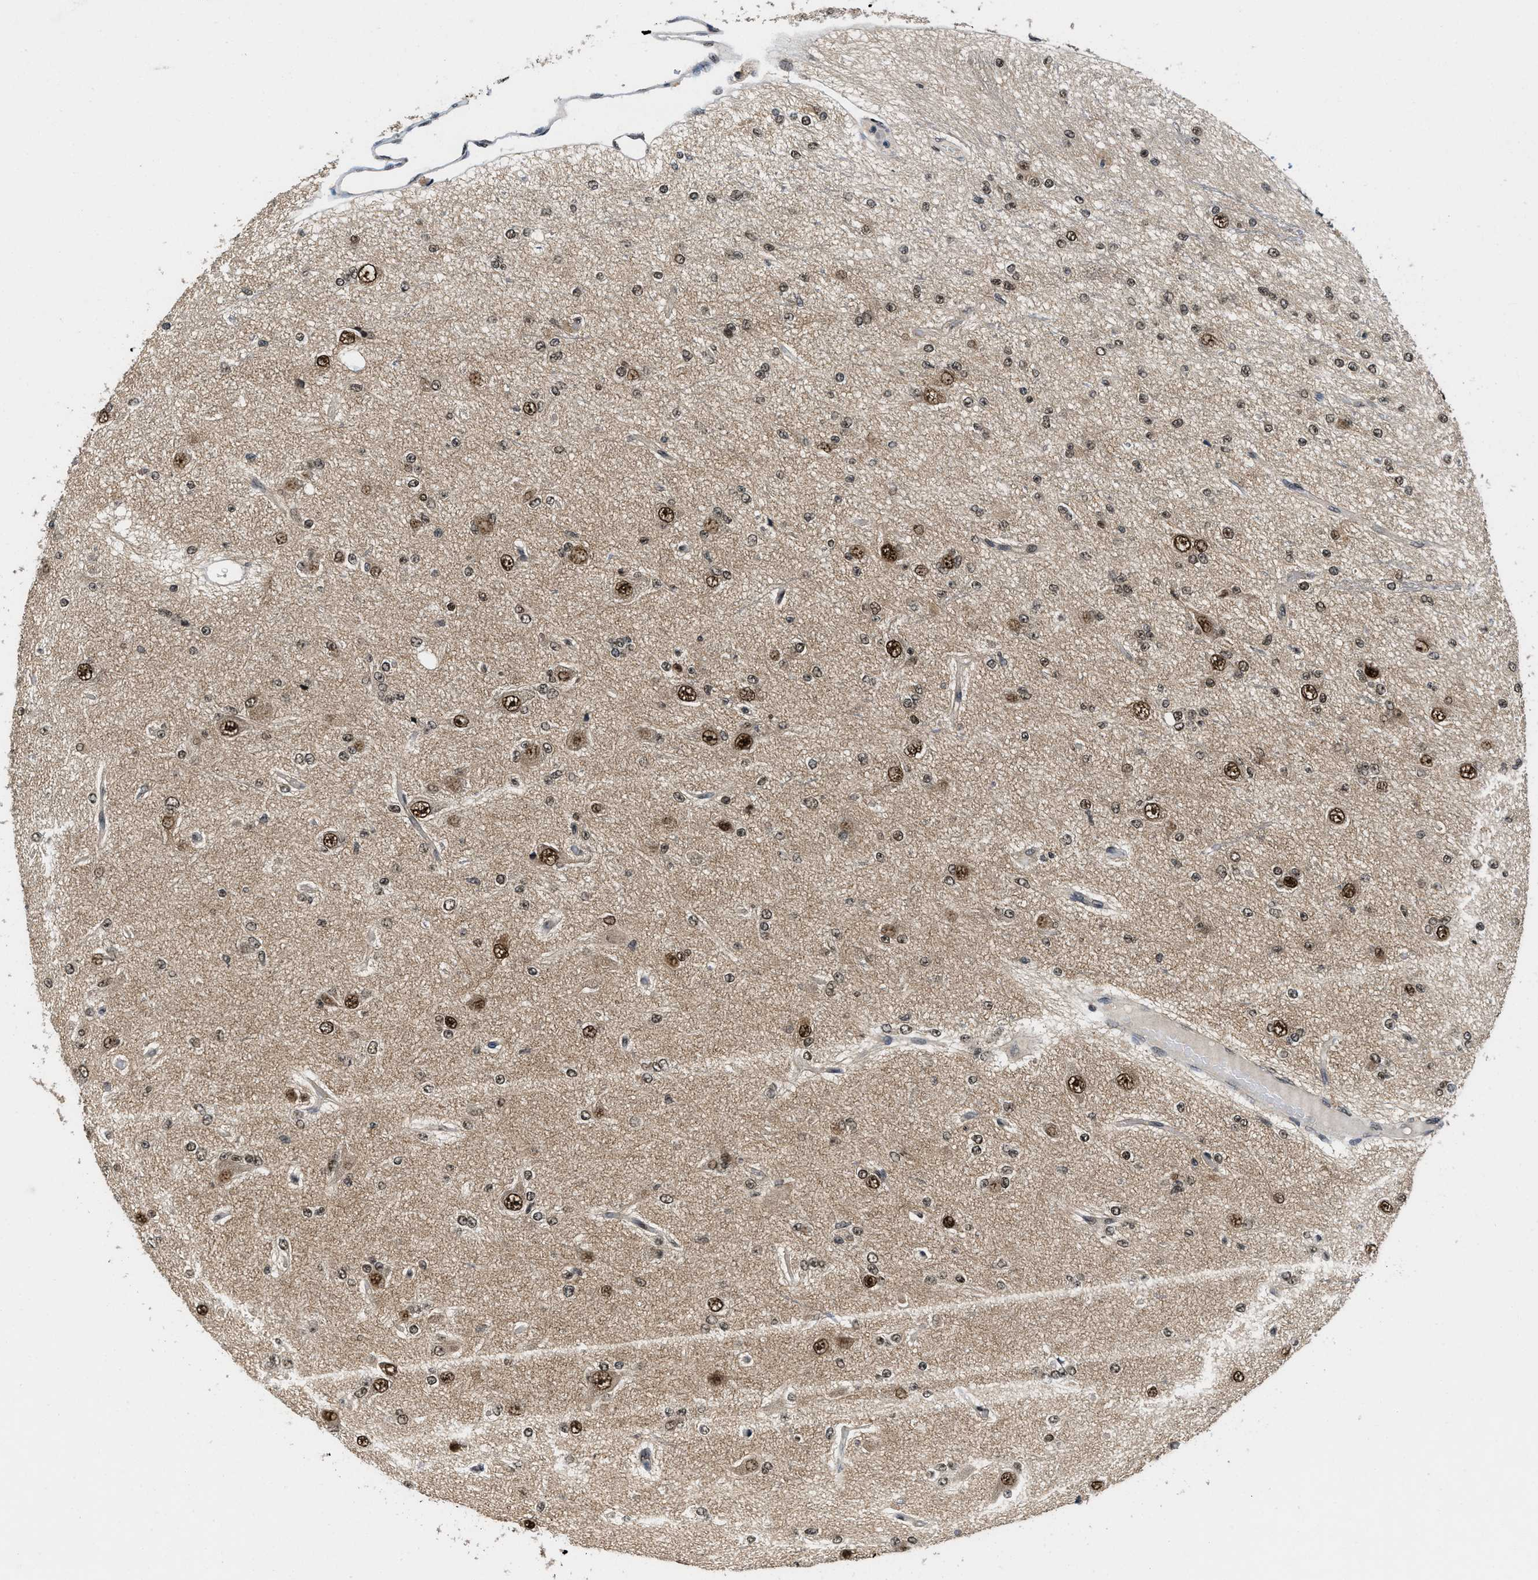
{"staining": {"intensity": "strong", "quantity": ">75%", "location": "nuclear"}, "tissue": "glioma", "cell_type": "Tumor cells", "image_type": "cancer", "snomed": [{"axis": "morphology", "description": "Glioma, malignant, Low grade"}, {"axis": "topography", "description": "Brain"}], "caption": "Protein analysis of malignant glioma (low-grade) tissue demonstrates strong nuclear staining in about >75% of tumor cells.", "gene": "SAFB", "patient": {"sex": "male", "age": 38}}